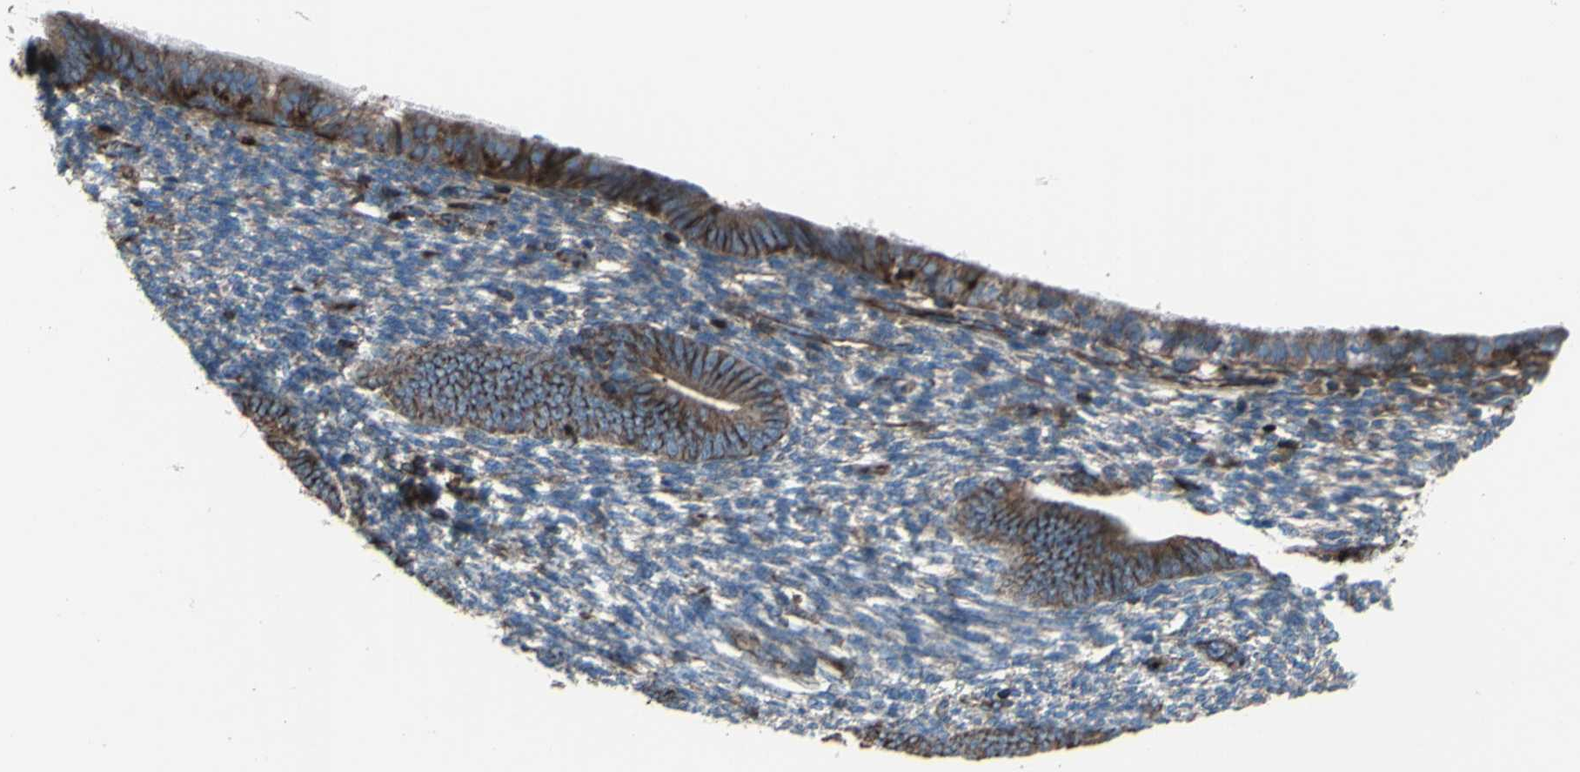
{"staining": {"intensity": "weak", "quantity": "25%-75%", "location": "cytoplasmic/membranous"}, "tissue": "endometrium", "cell_type": "Cells in endometrial stroma", "image_type": "normal", "snomed": [{"axis": "morphology", "description": "Normal tissue, NOS"}, {"axis": "topography", "description": "Endometrium"}], "caption": "Protein staining demonstrates weak cytoplasmic/membranous positivity in about 25%-75% of cells in endometrial stroma in normal endometrium.", "gene": "EMC7", "patient": {"sex": "female", "age": 57}}